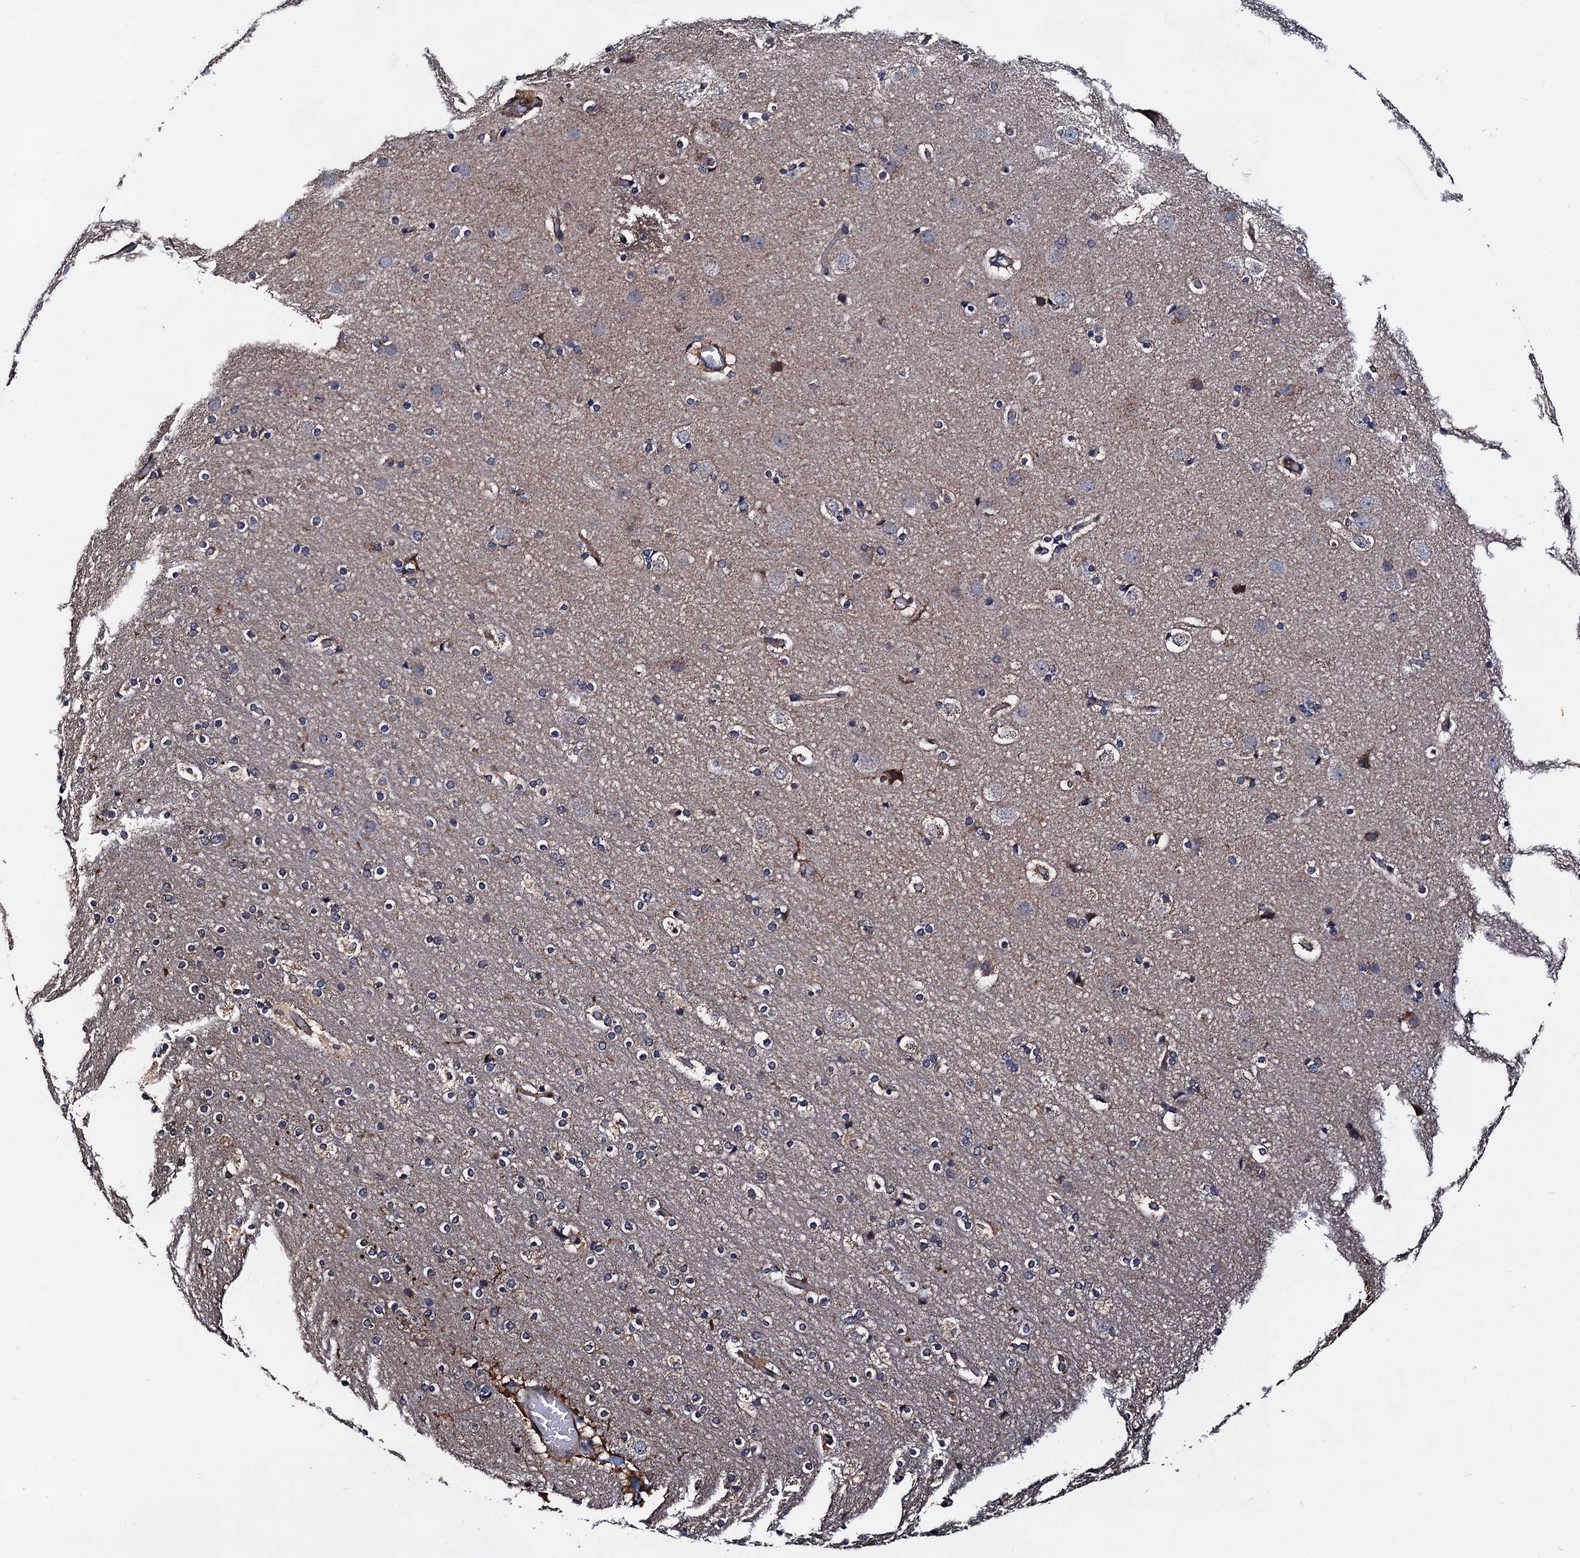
{"staining": {"intensity": "negative", "quantity": "none", "location": "none"}, "tissue": "cerebral cortex", "cell_type": "Endothelial cells", "image_type": "normal", "snomed": [{"axis": "morphology", "description": "Normal tissue, NOS"}, {"axis": "topography", "description": "Cerebral cortex"}], "caption": "Protein analysis of normal cerebral cortex demonstrates no significant staining in endothelial cells.", "gene": "PTCD3", "patient": {"sex": "male", "age": 57}}